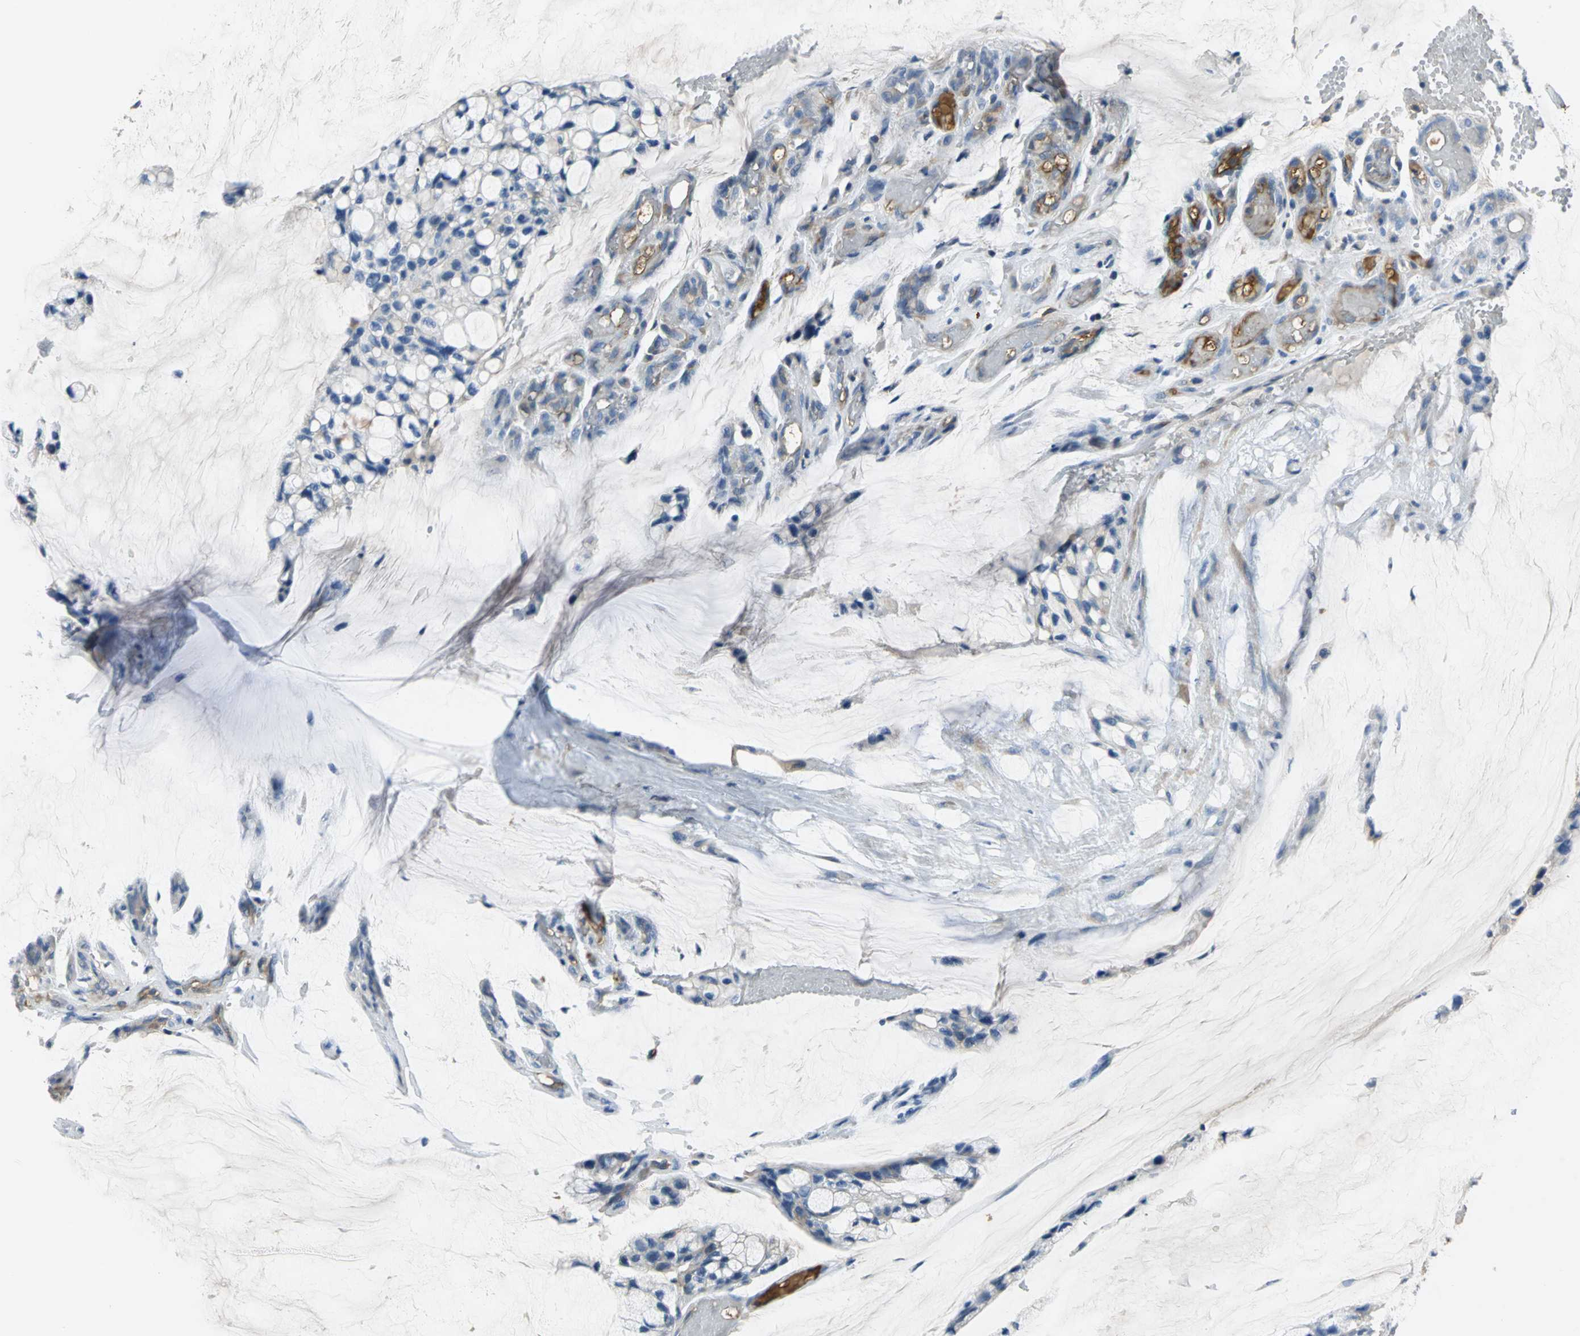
{"staining": {"intensity": "negative", "quantity": "none", "location": "none"}, "tissue": "ovarian cancer", "cell_type": "Tumor cells", "image_type": "cancer", "snomed": [{"axis": "morphology", "description": "Cystadenocarcinoma, mucinous, NOS"}, {"axis": "topography", "description": "Ovary"}], "caption": "There is no significant staining in tumor cells of ovarian cancer.", "gene": "GYG2", "patient": {"sex": "female", "age": 39}}